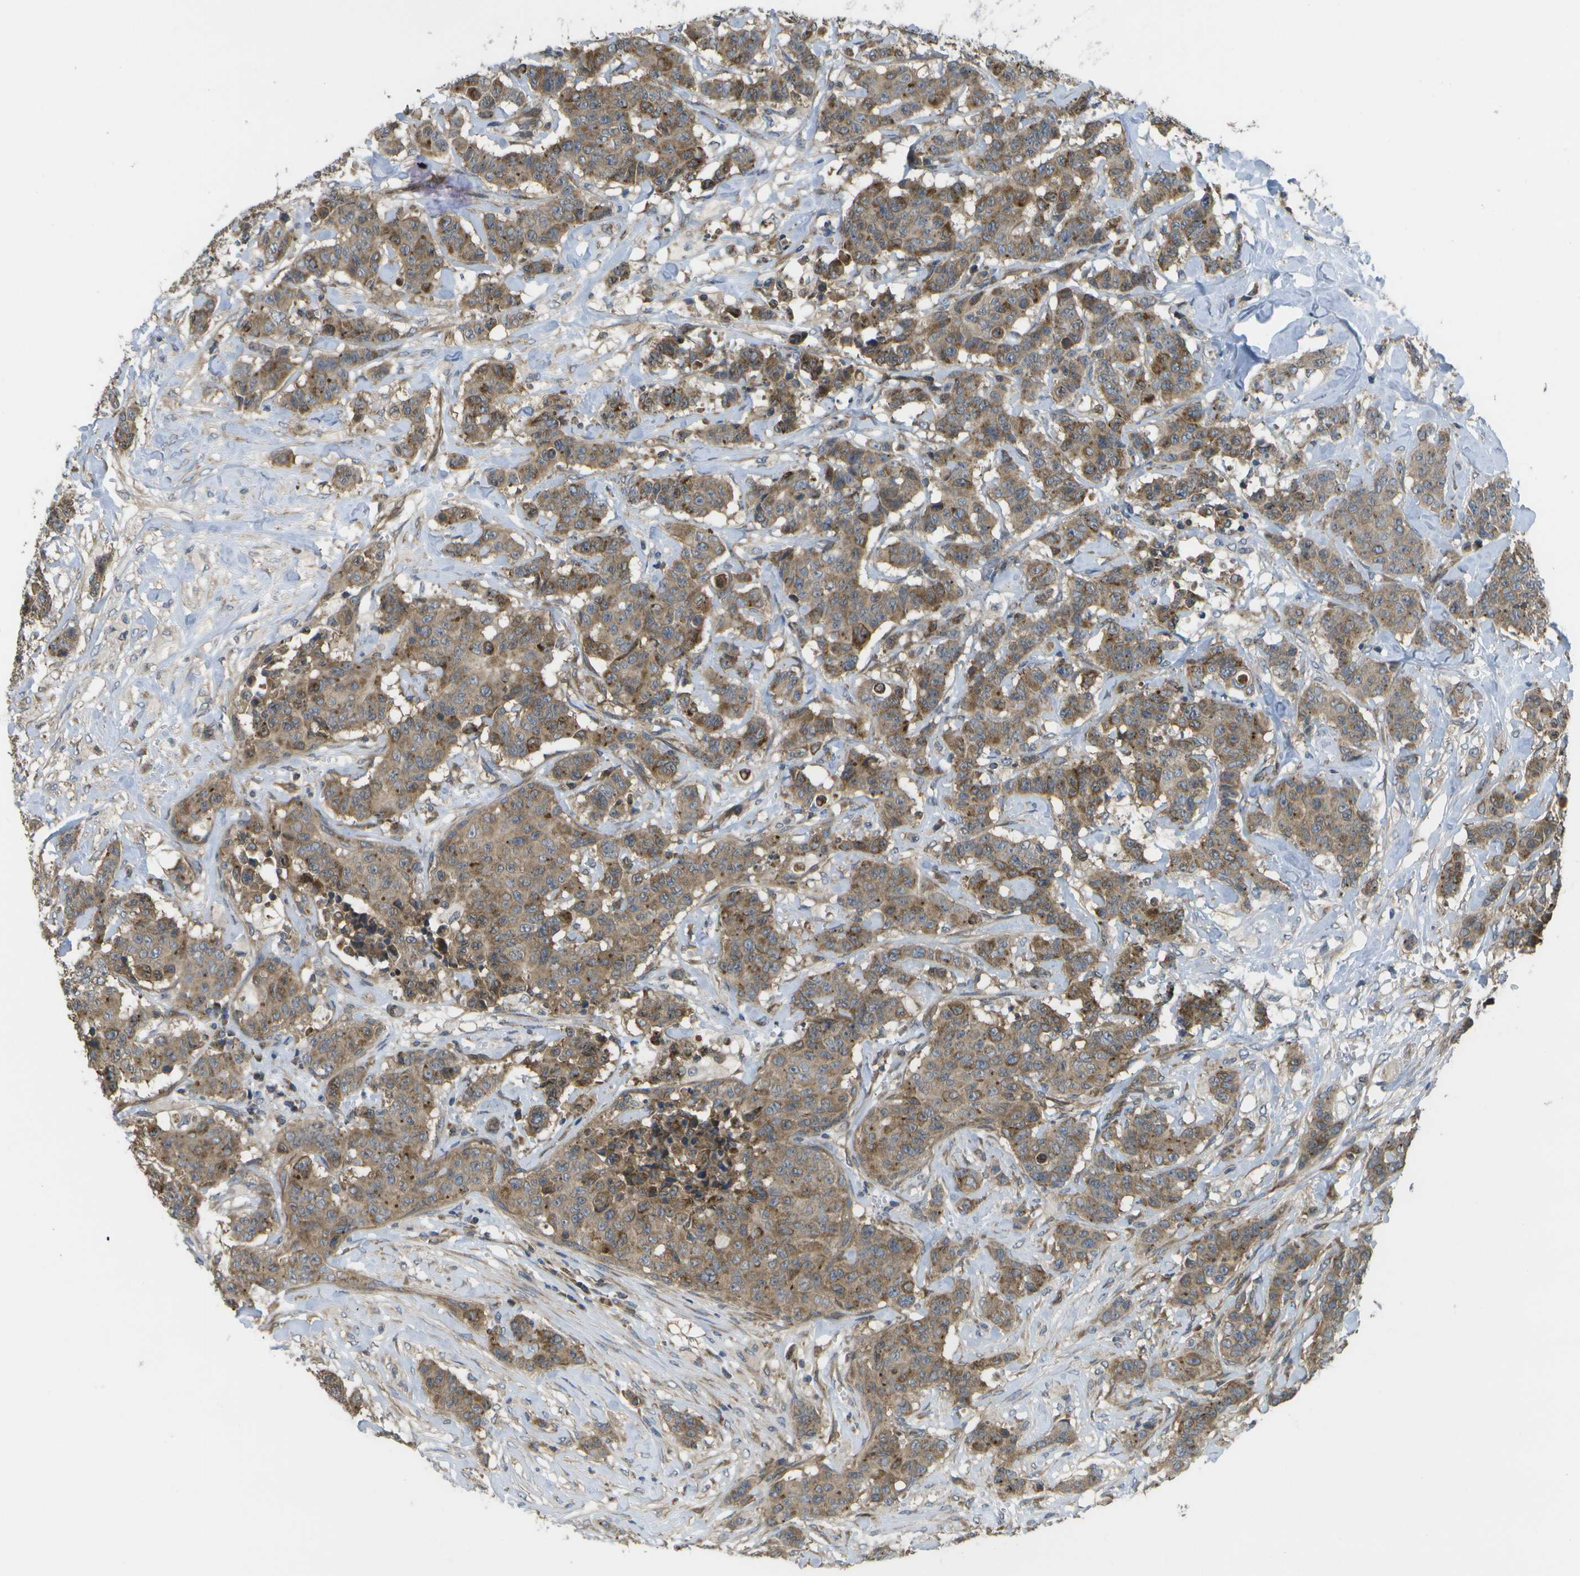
{"staining": {"intensity": "moderate", "quantity": ">75%", "location": "cytoplasmic/membranous"}, "tissue": "breast cancer", "cell_type": "Tumor cells", "image_type": "cancer", "snomed": [{"axis": "morphology", "description": "Normal tissue, NOS"}, {"axis": "morphology", "description": "Duct carcinoma"}, {"axis": "topography", "description": "Breast"}], "caption": "Breast cancer (intraductal carcinoma) stained for a protein displays moderate cytoplasmic/membranous positivity in tumor cells.", "gene": "DPM3", "patient": {"sex": "female", "age": 40}}